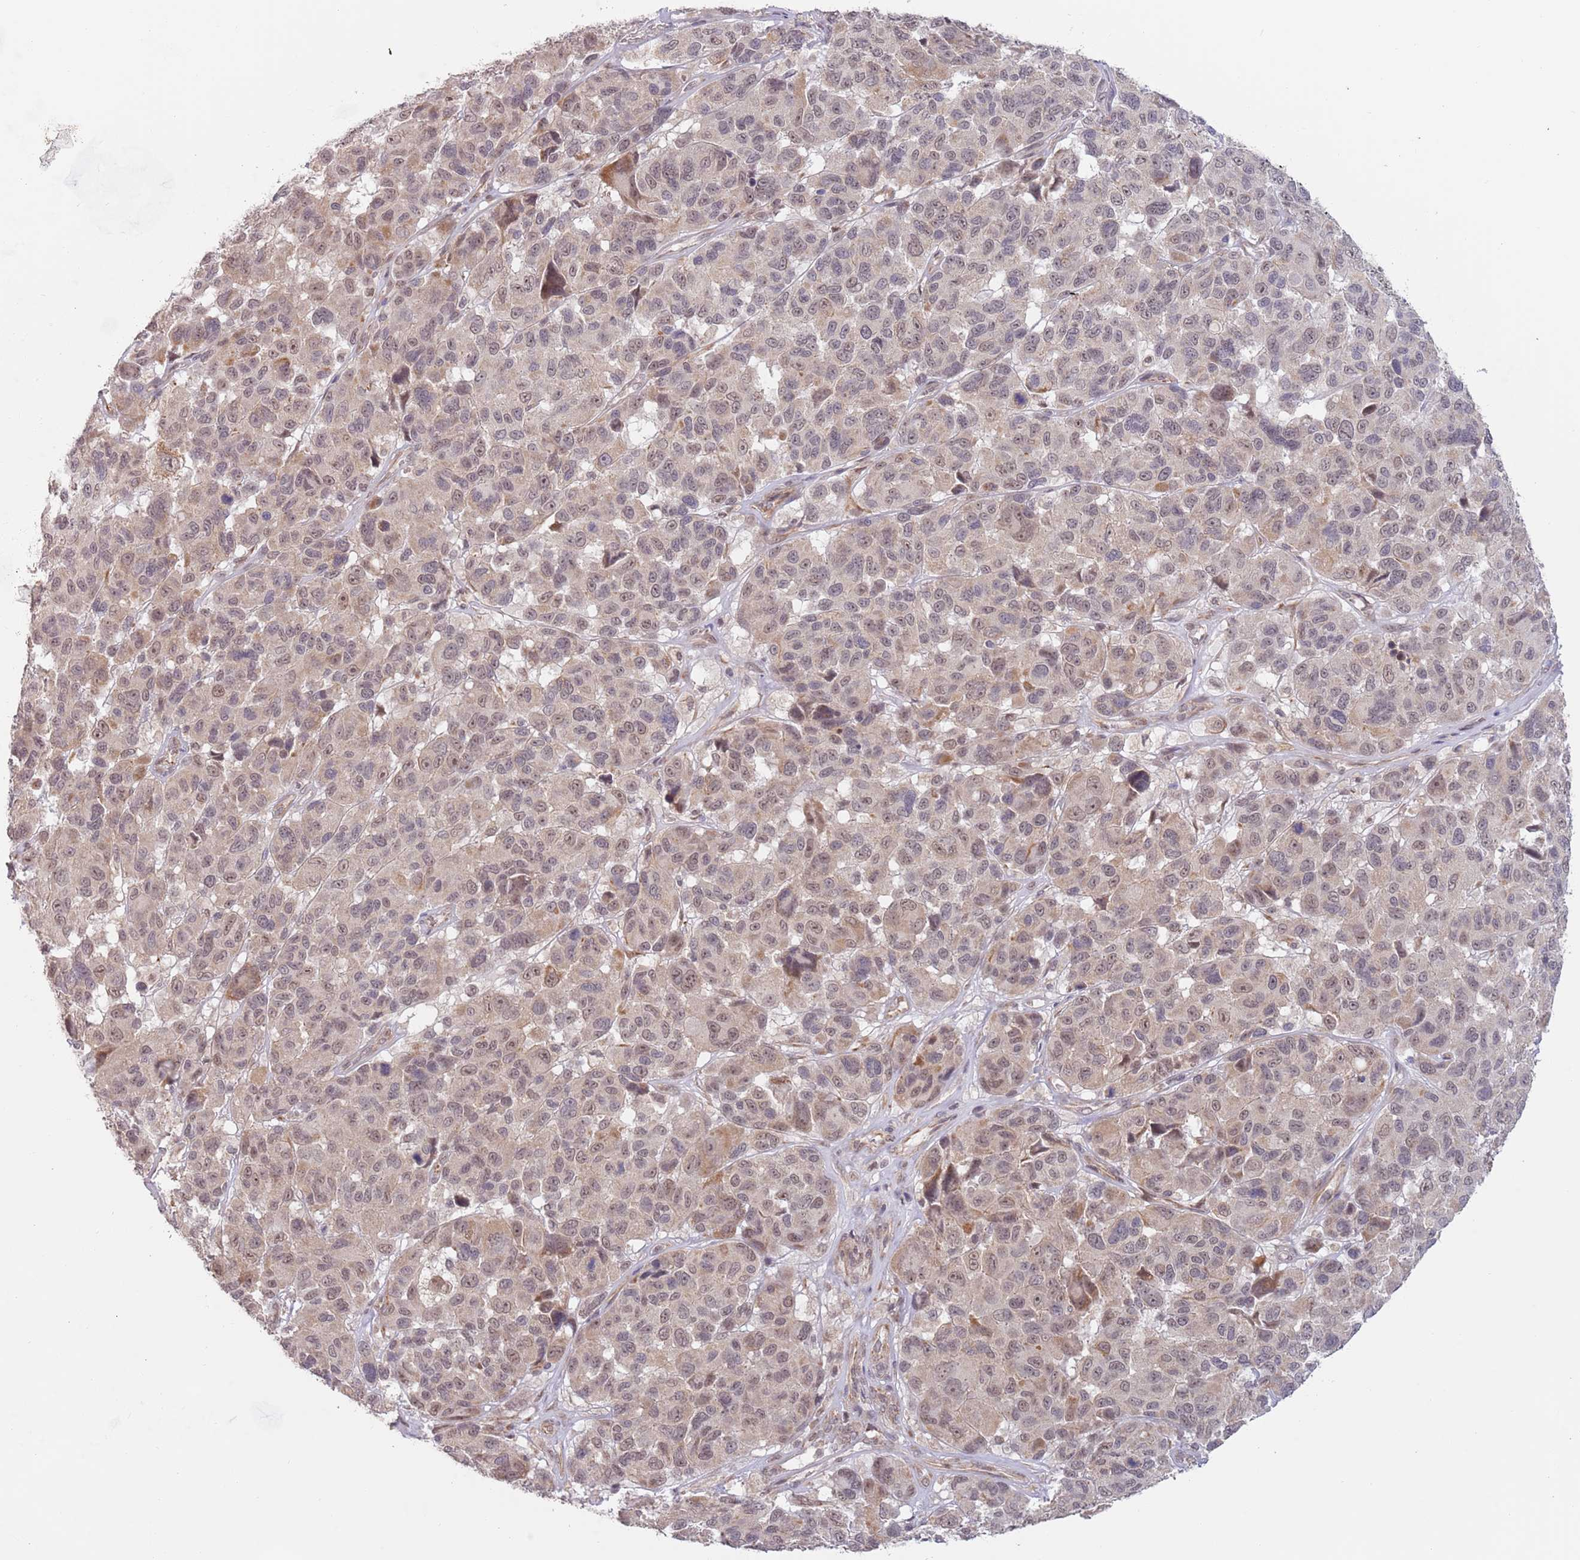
{"staining": {"intensity": "weak", "quantity": "25%-75%", "location": "nuclear"}, "tissue": "melanoma", "cell_type": "Tumor cells", "image_type": "cancer", "snomed": [{"axis": "morphology", "description": "Malignant melanoma, NOS"}, {"axis": "topography", "description": "Skin"}], "caption": "Human malignant melanoma stained with a protein marker exhibits weak staining in tumor cells.", "gene": "UQCC3", "patient": {"sex": "female", "age": 66}}